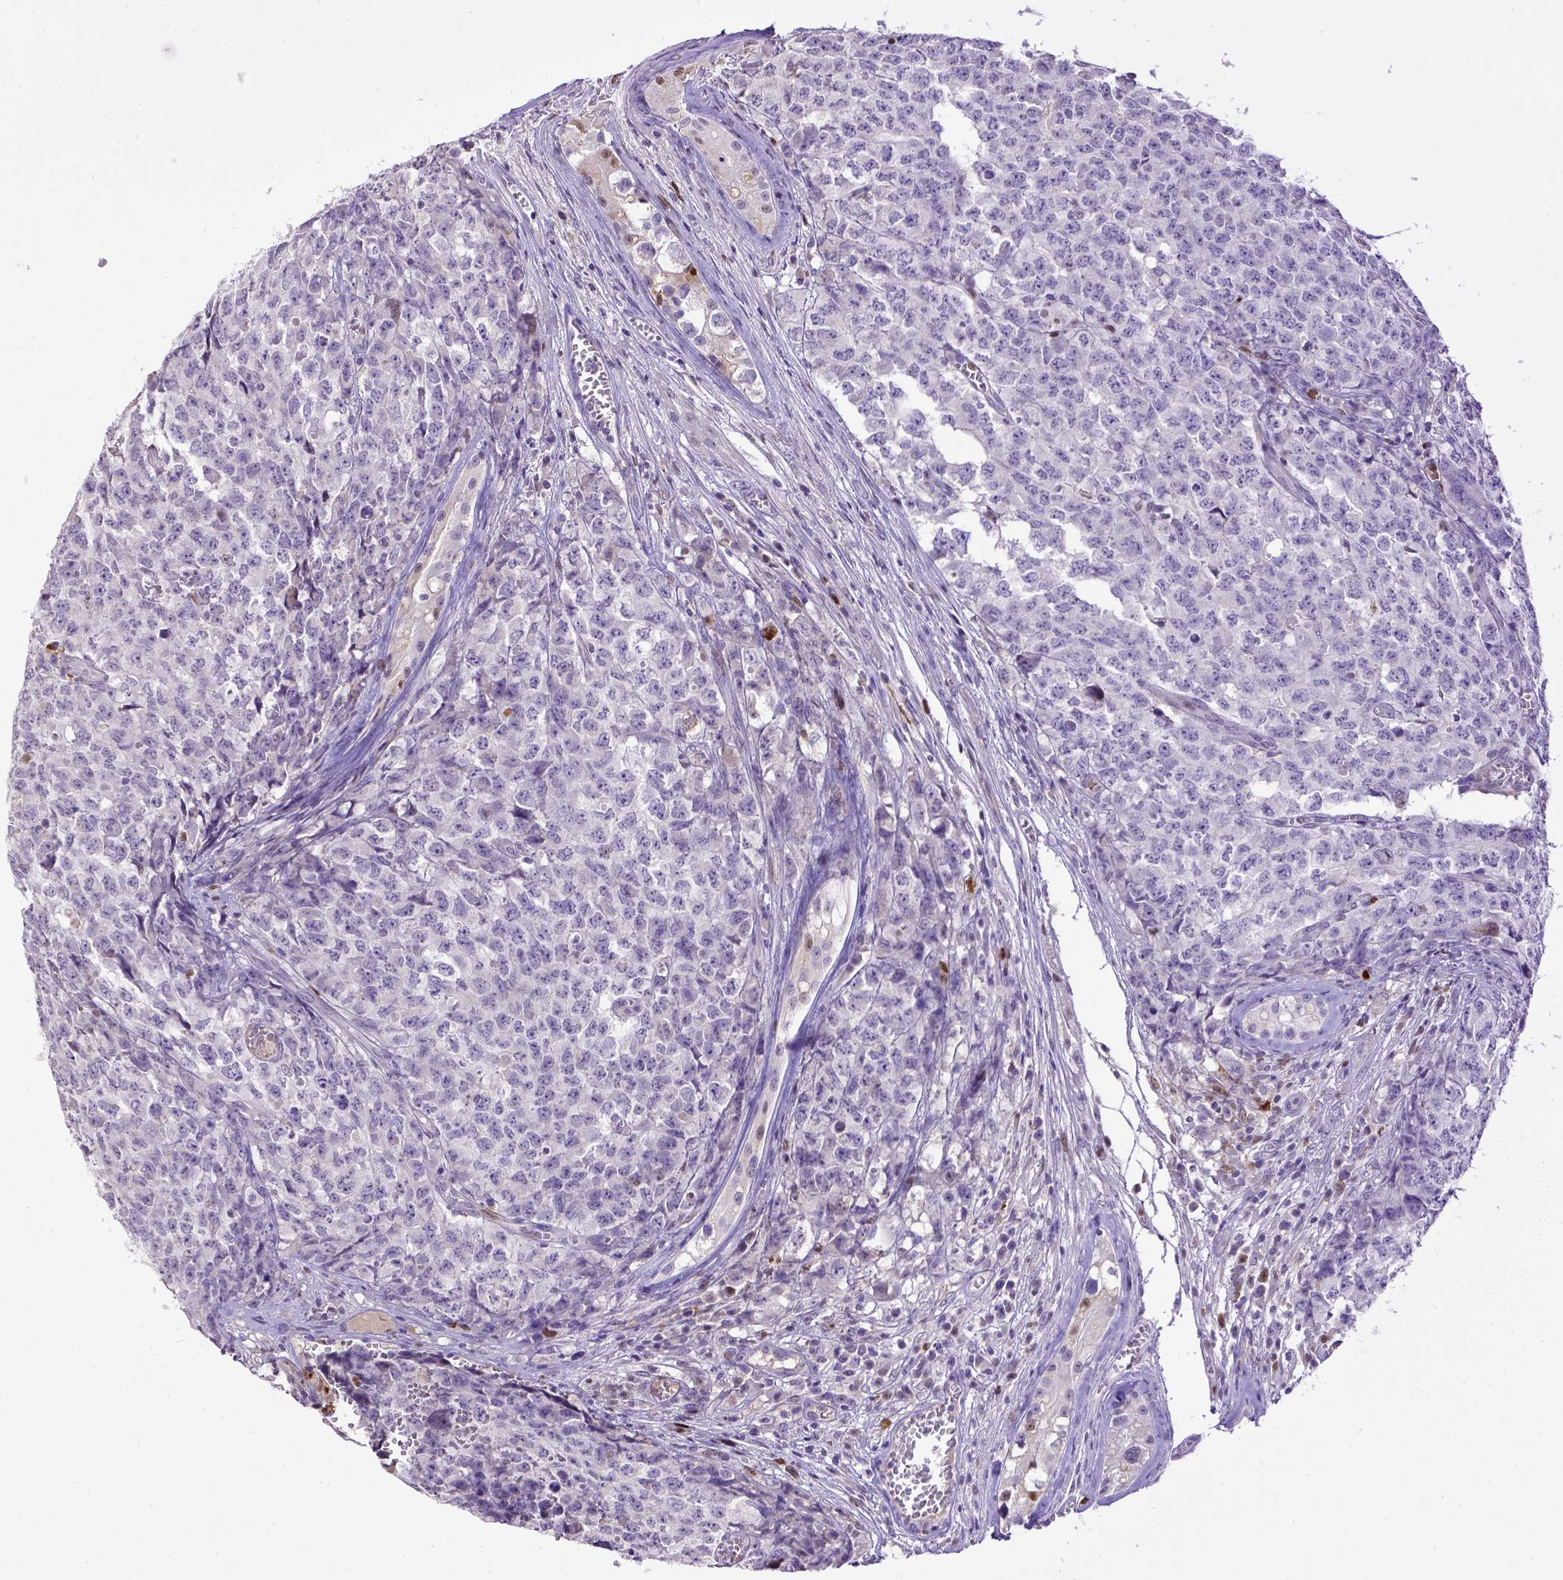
{"staining": {"intensity": "negative", "quantity": "none", "location": "none"}, "tissue": "testis cancer", "cell_type": "Tumor cells", "image_type": "cancer", "snomed": [{"axis": "morphology", "description": "Carcinoma, Embryonal, NOS"}, {"axis": "topography", "description": "Testis"}], "caption": "Tumor cells are negative for protein expression in human embryonal carcinoma (testis).", "gene": "CDKN1A", "patient": {"sex": "male", "age": 23}}